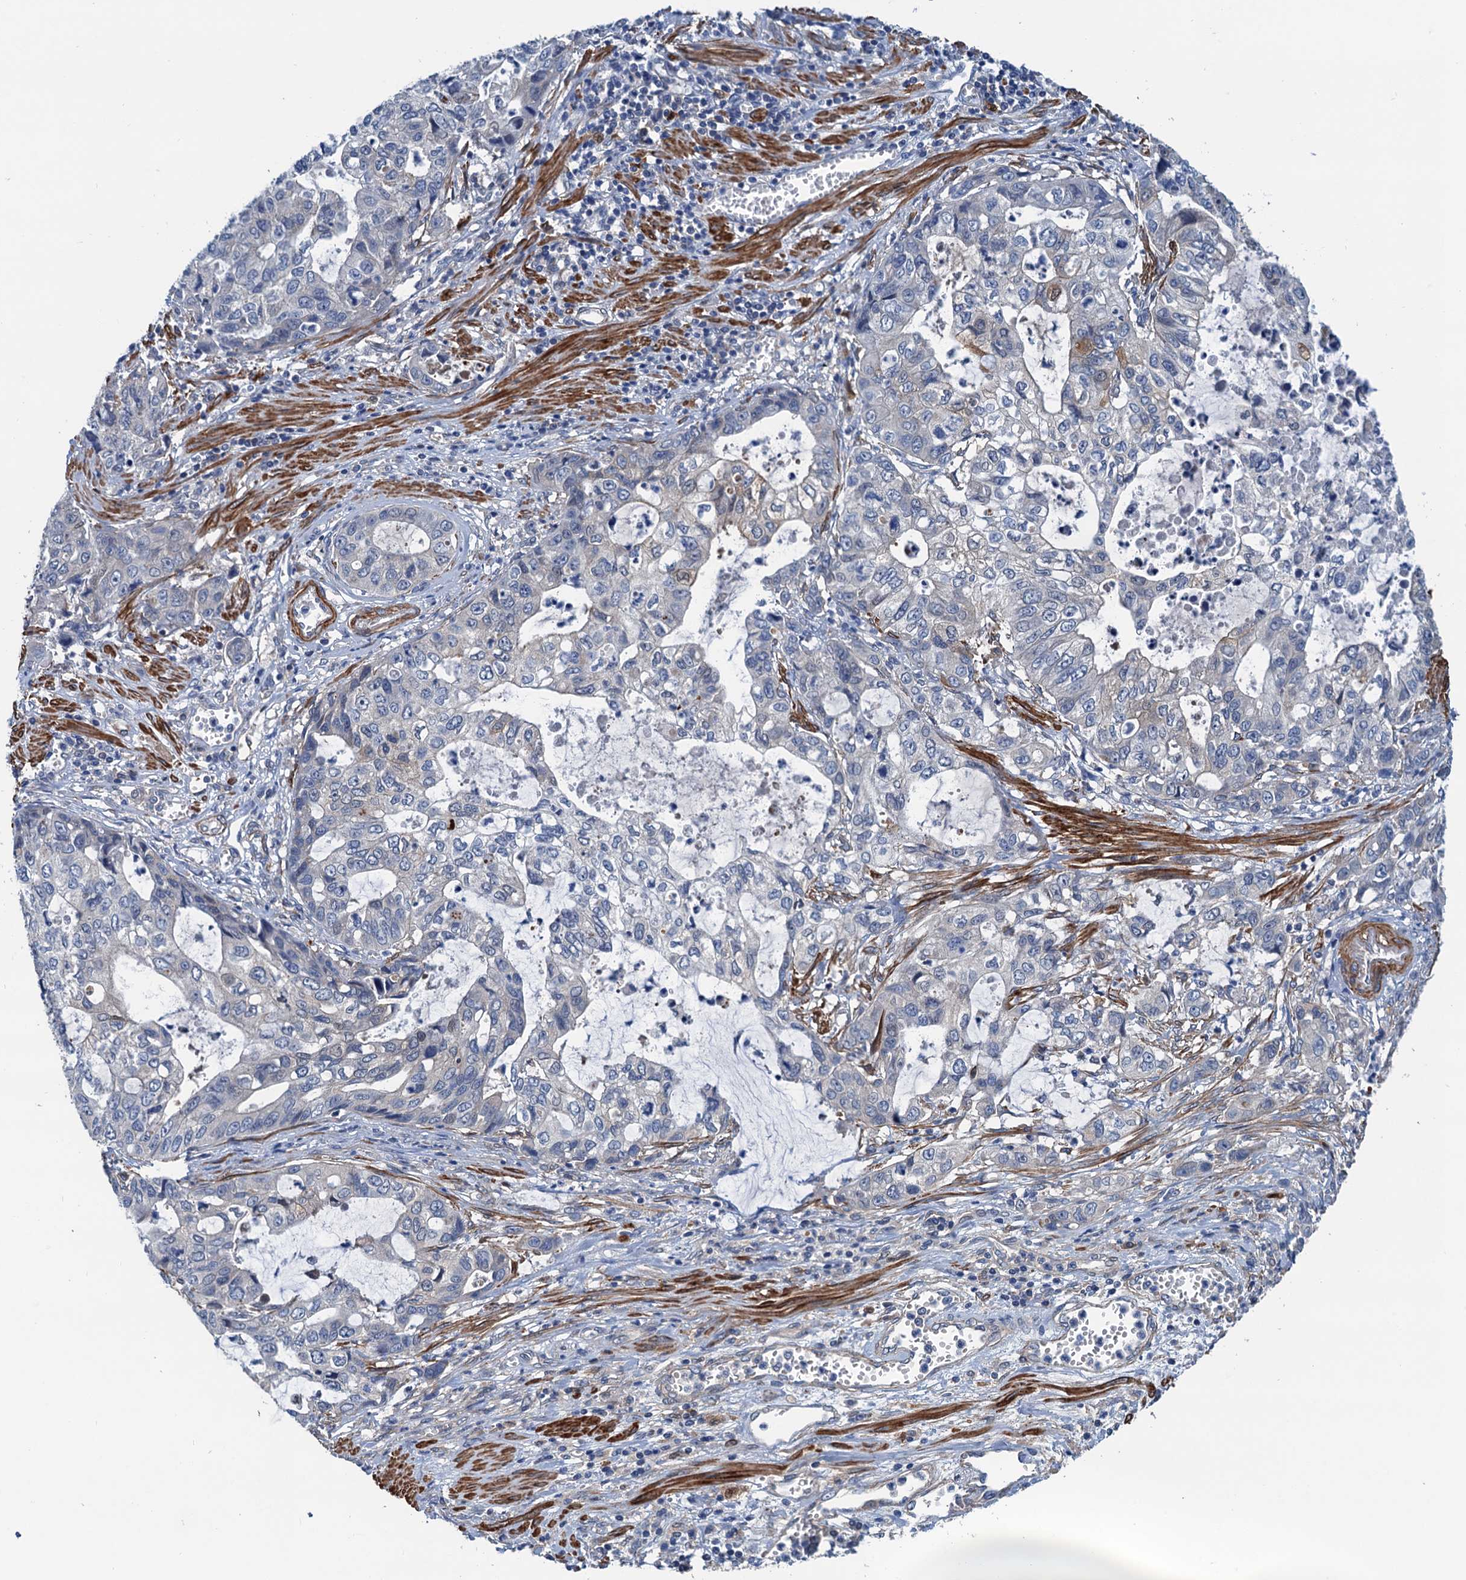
{"staining": {"intensity": "weak", "quantity": "<25%", "location": "cytoplasmic/membranous"}, "tissue": "stomach cancer", "cell_type": "Tumor cells", "image_type": "cancer", "snomed": [{"axis": "morphology", "description": "Adenocarcinoma, NOS"}, {"axis": "topography", "description": "Stomach, upper"}], "caption": "Tumor cells are negative for brown protein staining in stomach adenocarcinoma.", "gene": "CSTPP1", "patient": {"sex": "female", "age": 52}}